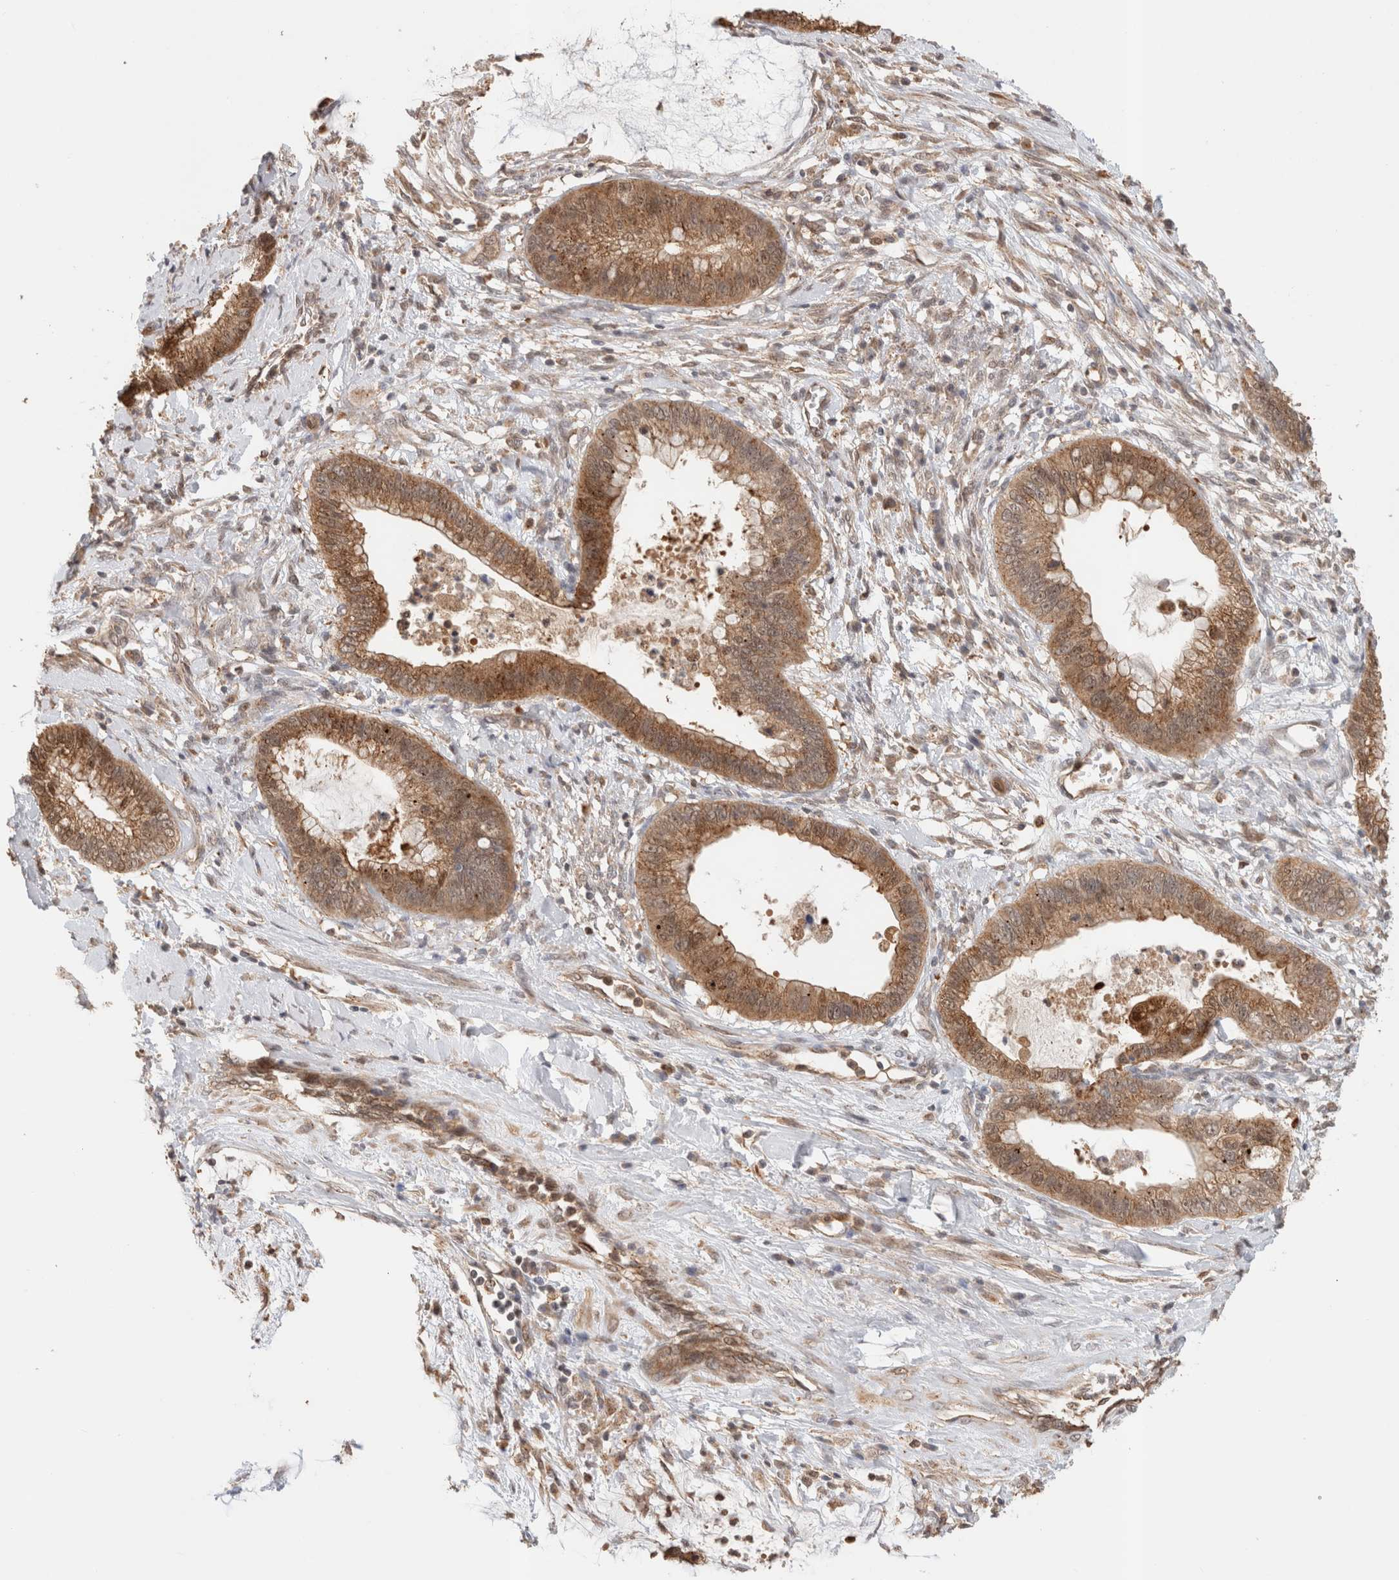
{"staining": {"intensity": "moderate", "quantity": ">75%", "location": "cytoplasmic/membranous"}, "tissue": "cervical cancer", "cell_type": "Tumor cells", "image_type": "cancer", "snomed": [{"axis": "morphology", "description": "Adenocarcinoma, NOS"}, {"axis": "topography", "description": "Cervix"}], "caption": "Immunohistochemical staining of cervical cancer exhibits medium levels of moderate cytoplasmic/membranous expression in about >75% of tumor cells.", "gene": "OTUD6B", "patient": {"sex": "female", "age": 44}}